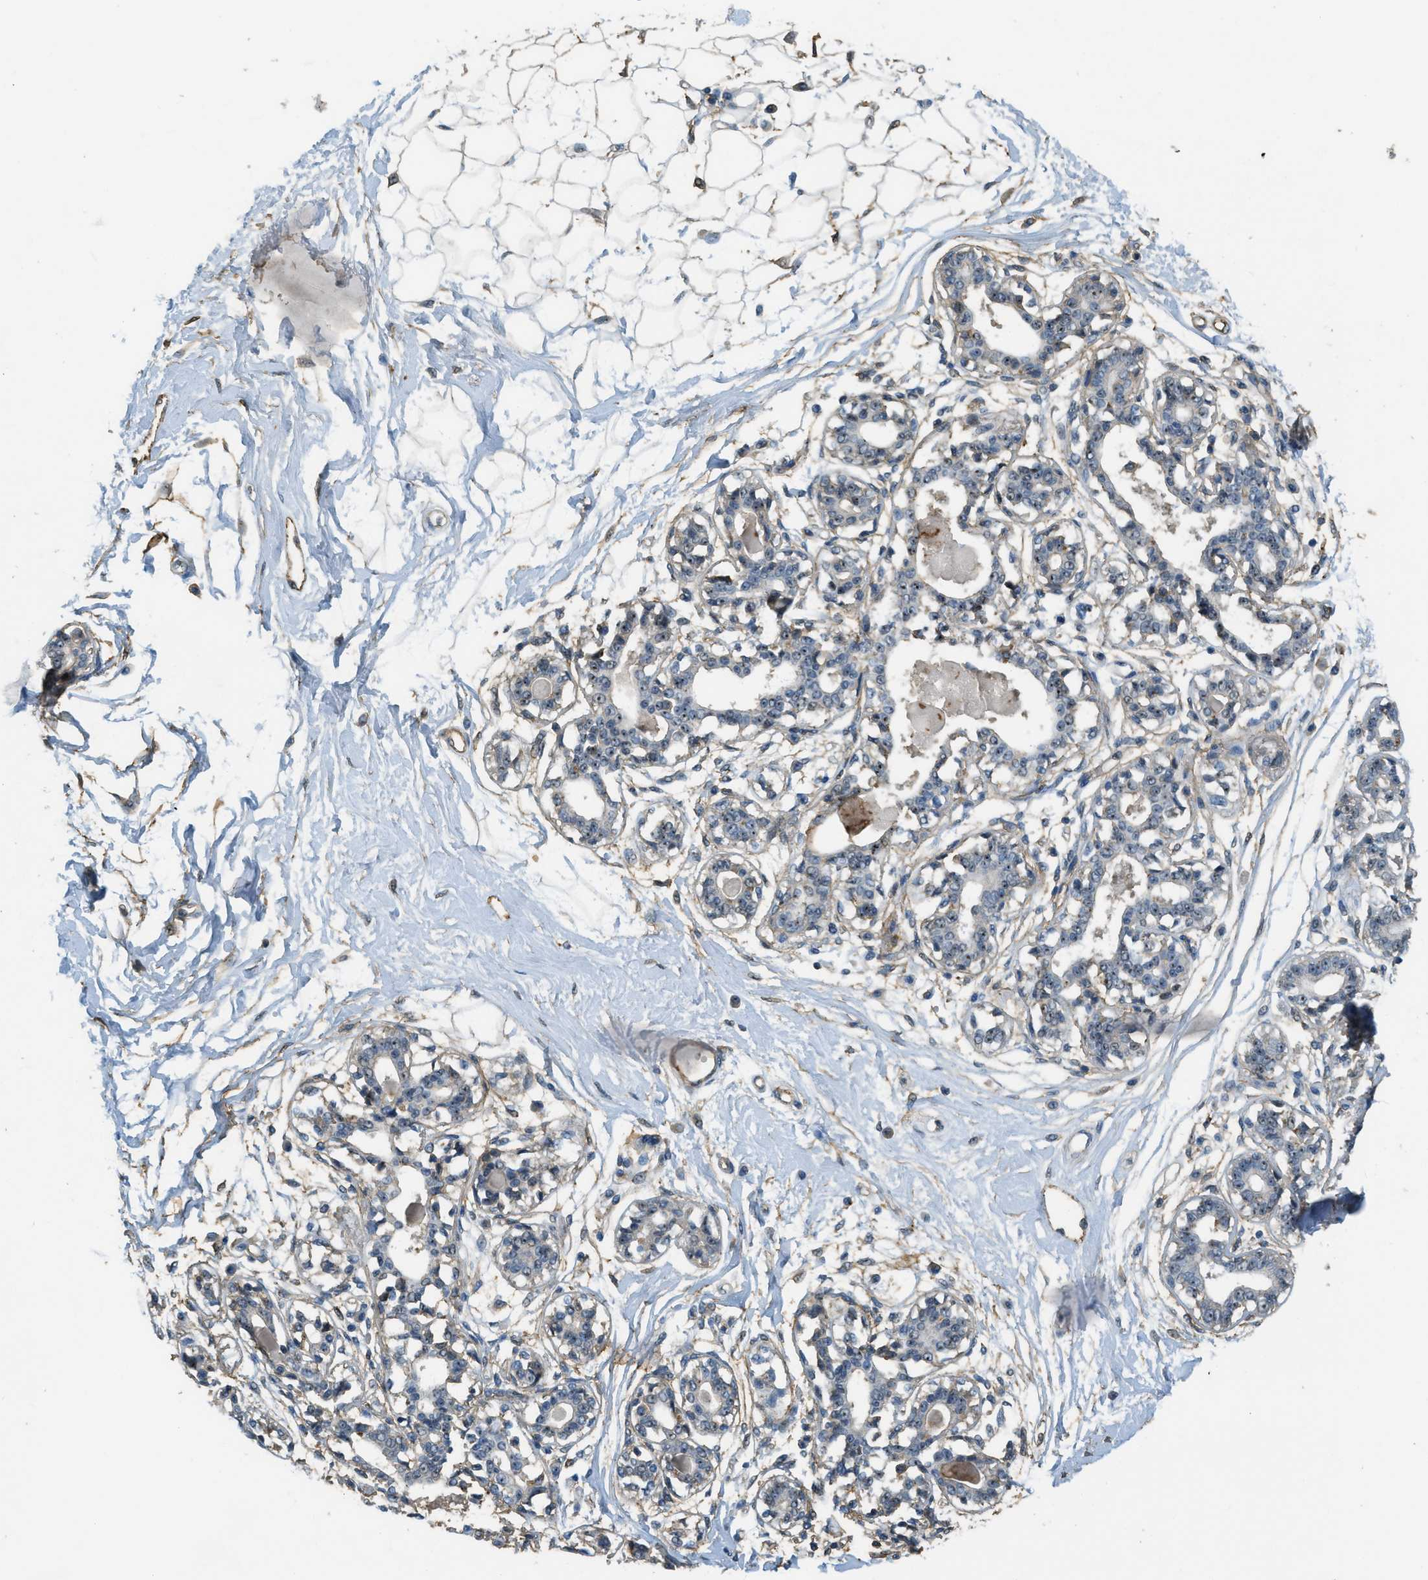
{"staining": {"intensity": "moderate", "quantity": "25%-75%", "location": "cytoplasmic/membranous"}, "tissue": "breast", "cell_type": "Adipocytes", "image_type": "normal", "snomed": [{"axis": "morphology", "description": "Normal tissue, NOS"}, {"axis": "topography", "description": "Breast"}], "caption": "This is a photomicrograph of IHC staining of unremarkable breast, which shows moderate expression in the cytoplasmic/membranous of adipocytes.", "gene": "OSMR", "patient": {"sex": "female", "age": 45}}